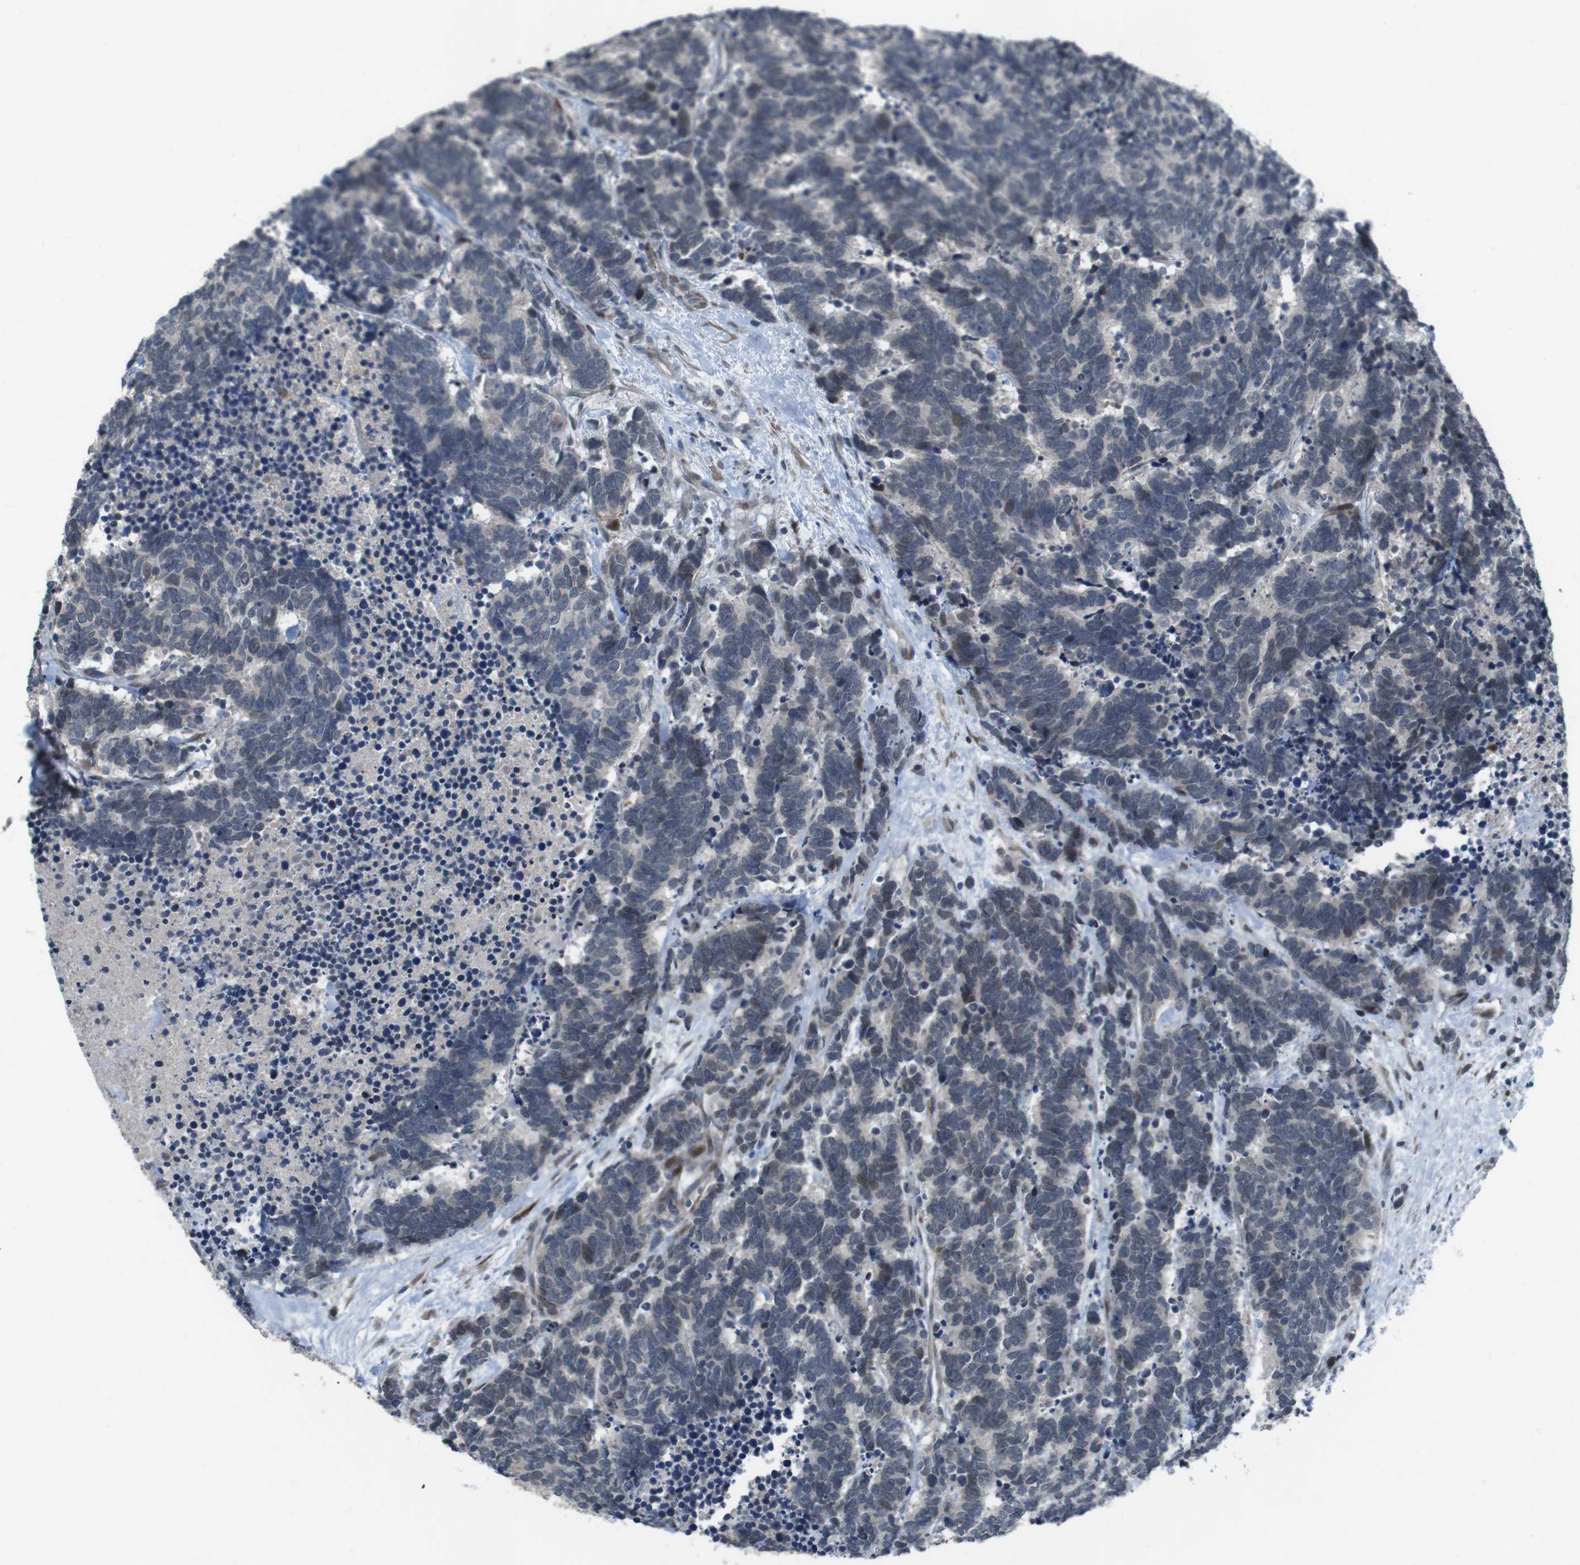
{"staining": {"intensity": "weak", "quantity": "<25%", "location": "nuclear"}, "tissue": "carcinoid", "cell_type": "Tumor cells", "image_type": "cancer", "snomed": [{"axis": "morphology", "description": "Carcinoma, NOS"}, {"axis": "morphology", "description": "Carcinoid, malignant, NOS"}, {"axis": "topography", "description": "Urinary bladder"}], "caption": "Photomicrograph shows no significant protein expression in tumor cells of malignant carcinoid.", "gene": "PBRM1", "patient": {"sex": "male", "age": 57}}